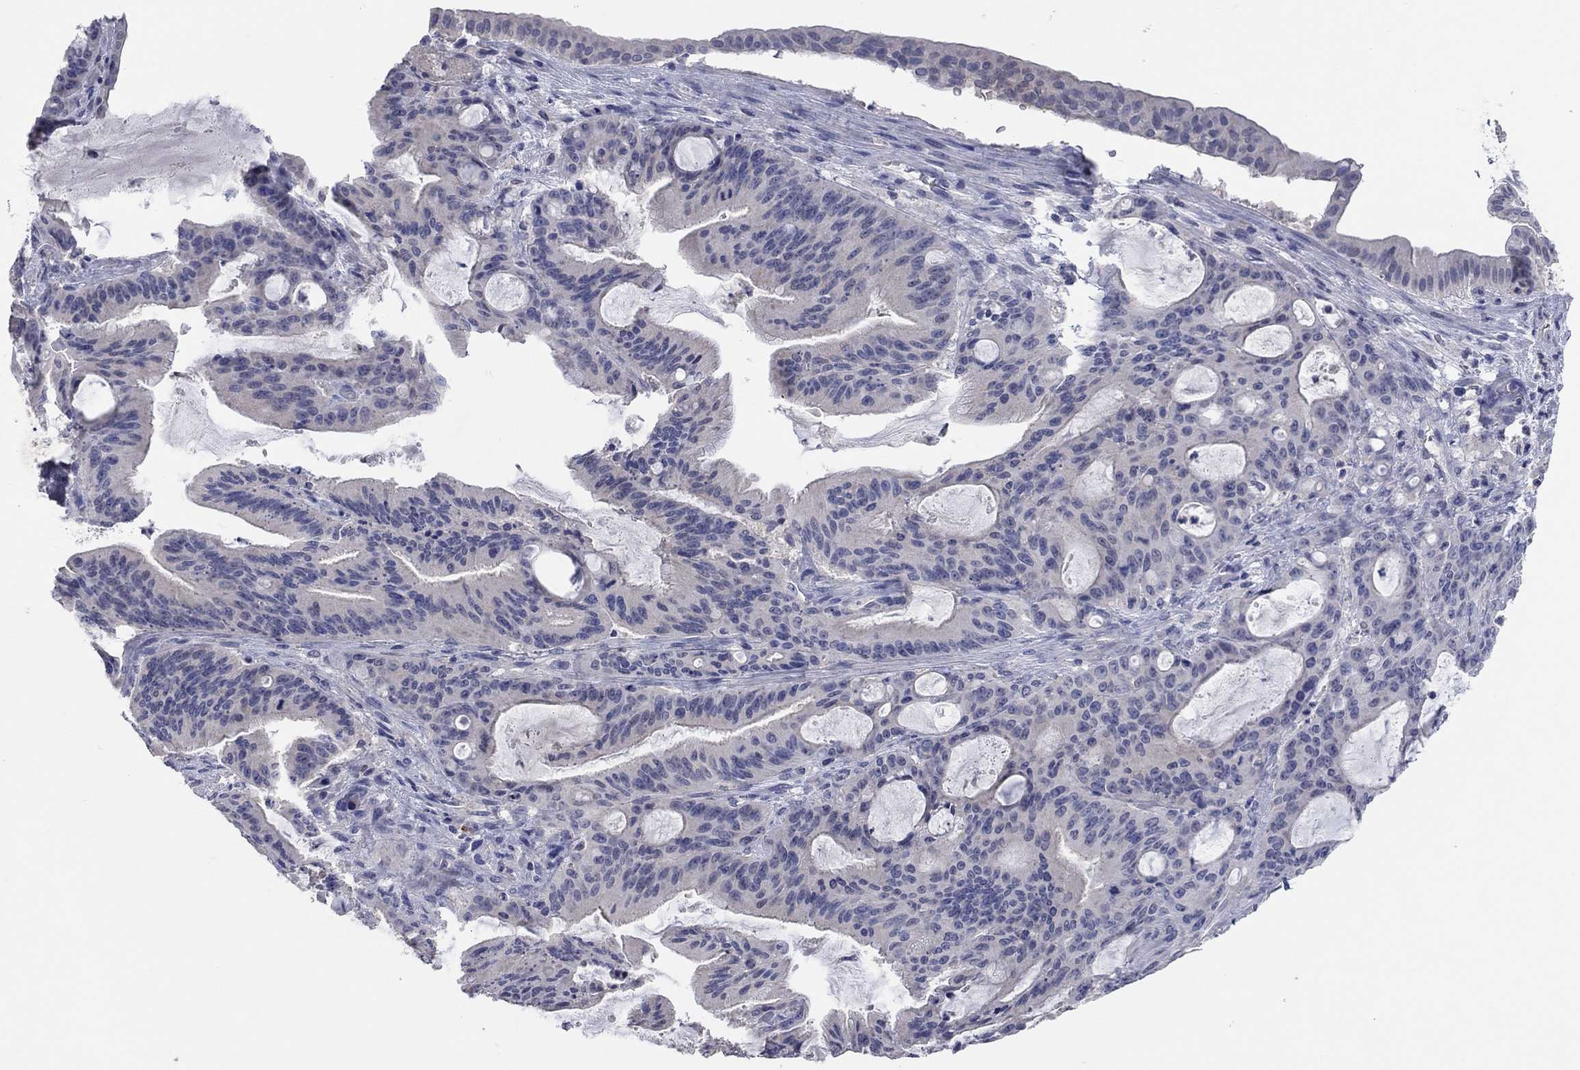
{"staining": {"intensity": "negative", "quantity": "none", "location": "none"}, "tissue": "liver cancer", "cell_type": "Tumor cells", "image_type": "cancer", "snomed": [{"axis": "morphology", "description": "Cholangiocarcinoma"}, {"axis": "topography", "description": "Liver"}], "caption": "Tumor cells show no significant protein expression in cholangiocarcinoma (liver). The staining was performed using DAB to visualize the protein expression in brown, while the nuclei were stained in blue with hematoxylin (Magnification: 20x).", "gene": "MMP13", "patient": {"sex": "female", "age": 73}}